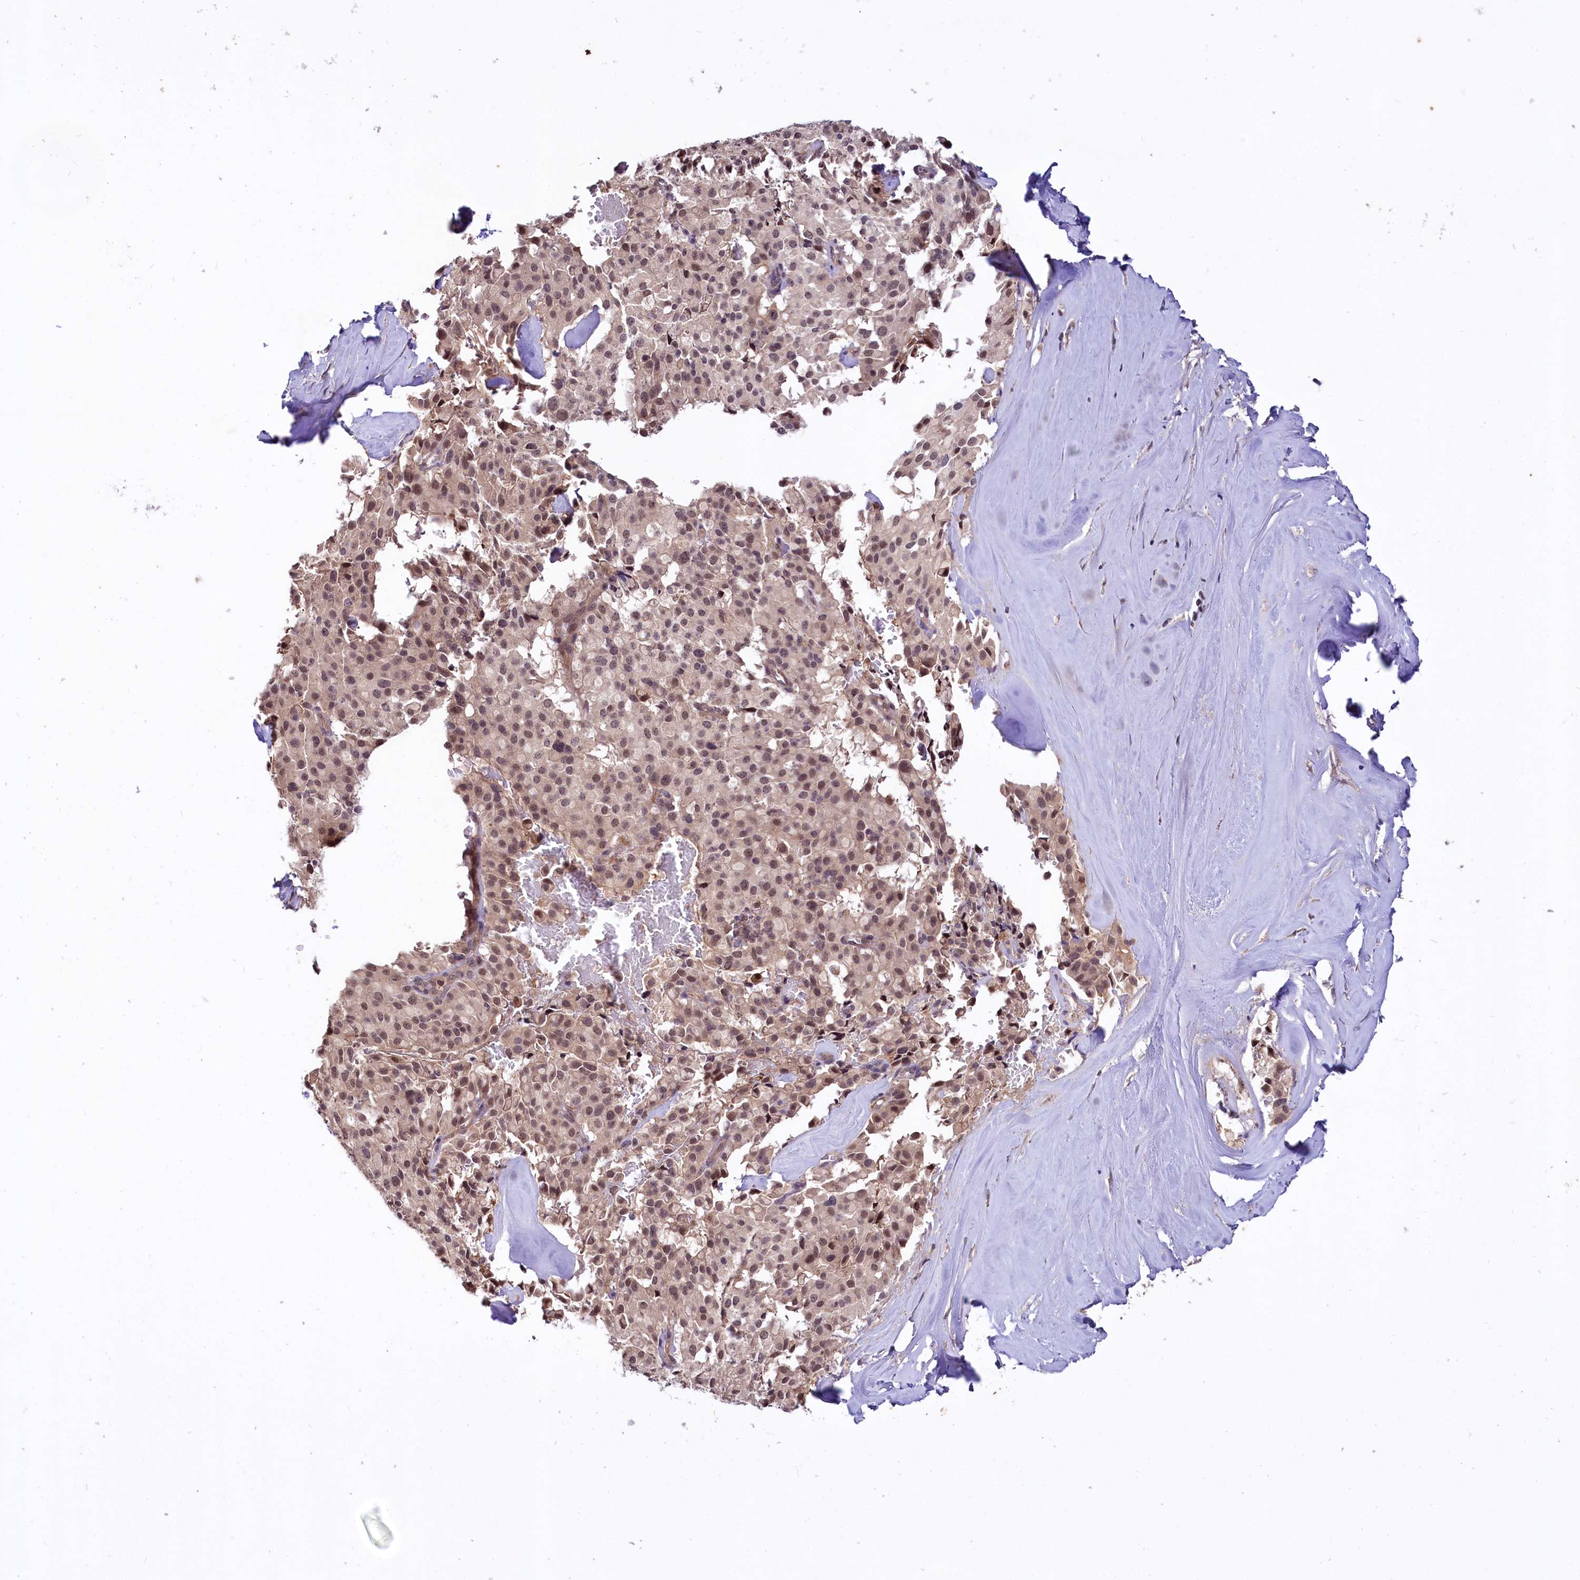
{"staining": {"intensity": "moderate", "quantity": ">75%", "location": "nuclear"}, "tissue": "pancreatic cancer", "cell_type": "Tumor cells", "image_type": "cancer", "snomed": [{"axis": "morphology", "description": "Adenocarcinoma, NOS"}, {"axis": "topography", "description": "Pancreas"}], "caption": "Pancreatic adenocarcinoma stained with immunohistochemistry exhibits moderate nuclear expression in approximately >75% of tumor cells.", "gene": "UBE3A", "patient": {"sex": "male", "age": 65}}